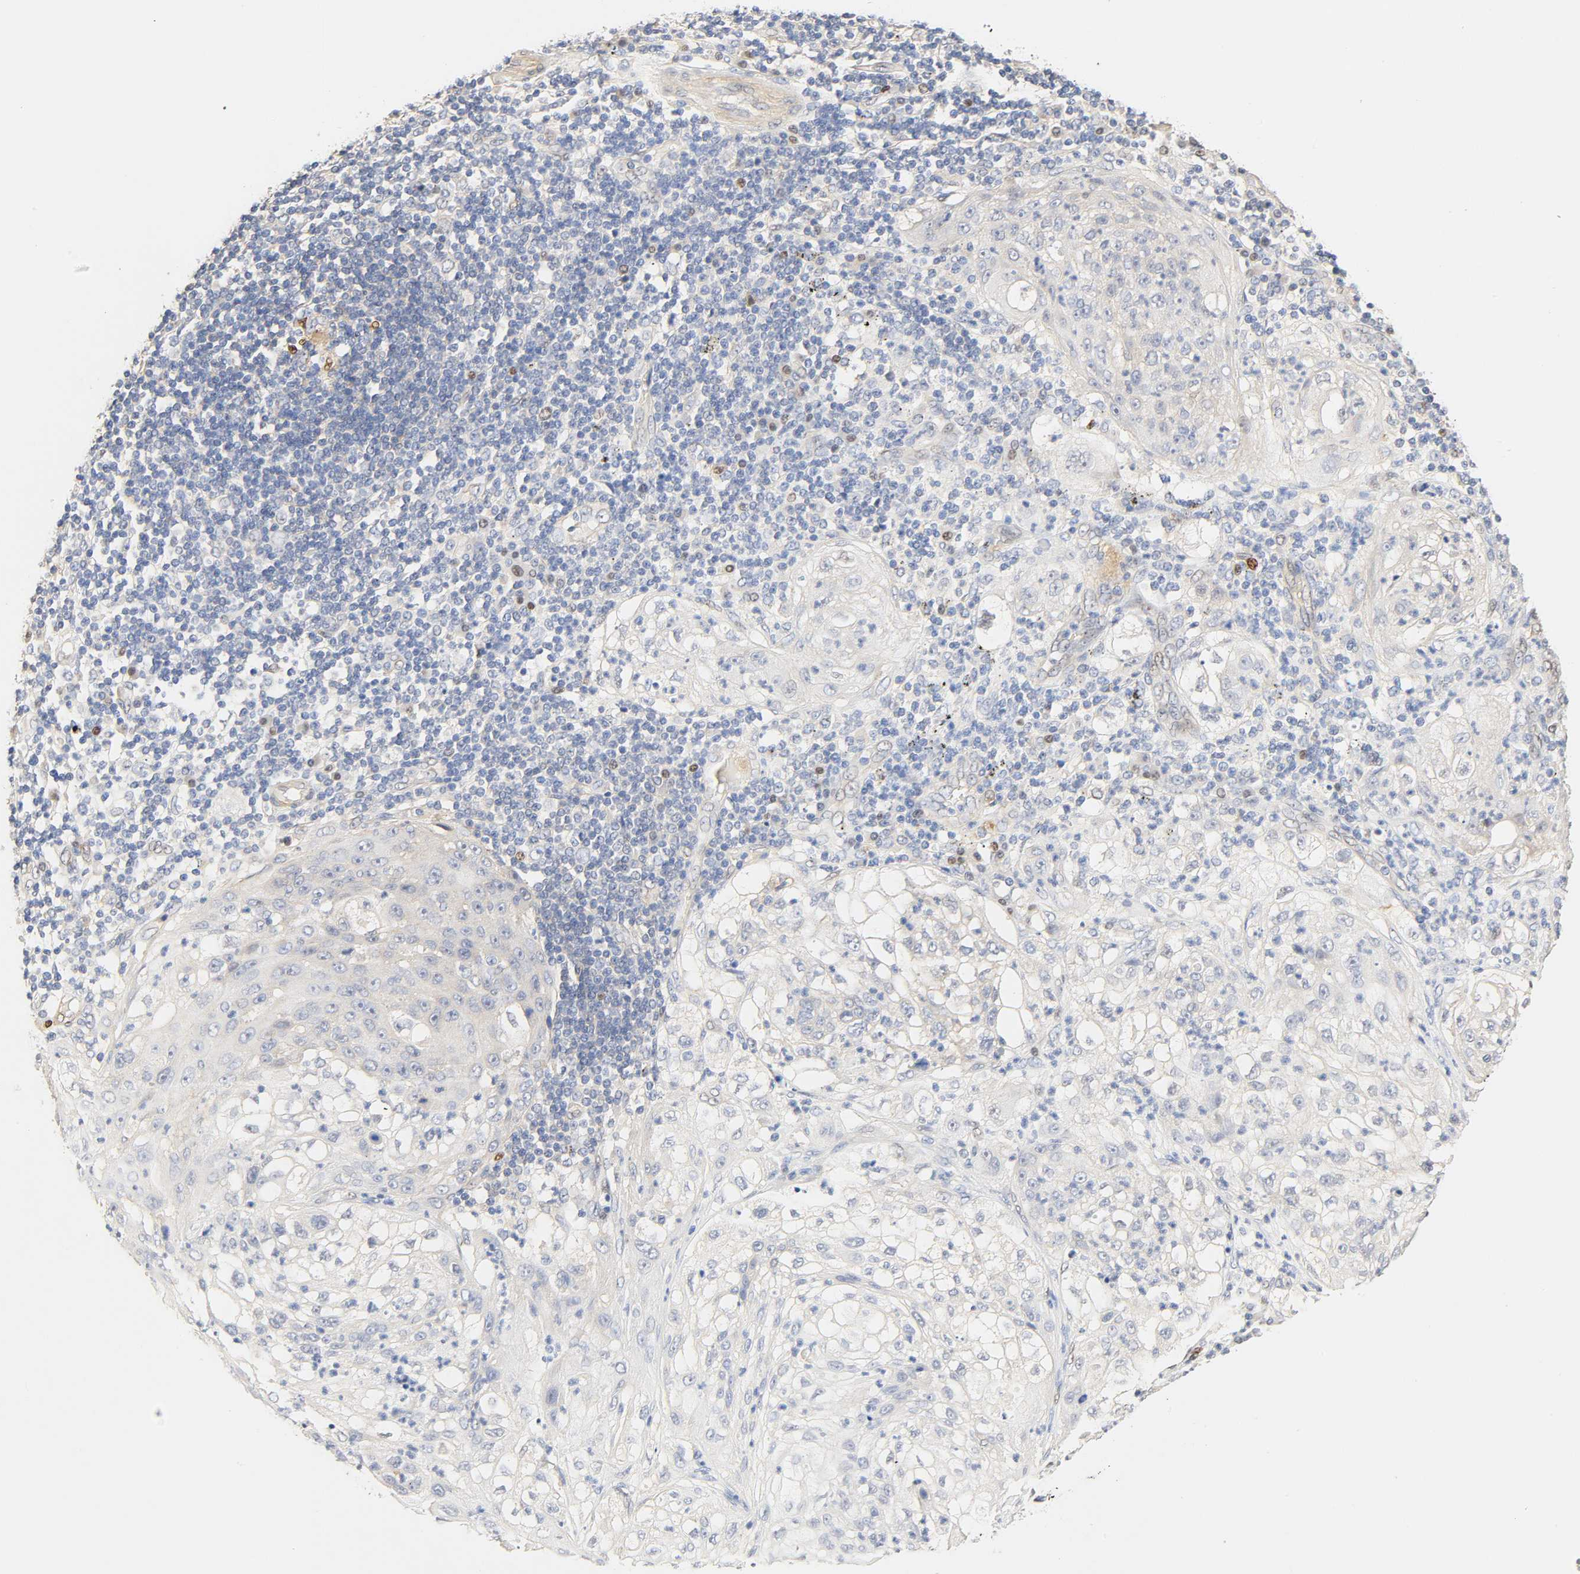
{"staining": {"intensity": "negative", "quantity": "none", "location": "none"}, "tissue": "lung cancer", "cell_type": "Tumor cells", "image_type": "cancer", "snomed": [{"axis": "morphology", "description": "Inflammation, NOS"}, {"axis": "morphology", "description": "Squamous cell carcinoma, NOS"}, {"axis": "topography", "description": "Lymph node"}, {"axis": "topography", "description": "Soft tissue"}, {"axis": "topography", "description": "Lung"}], "caption": "Micrograph shows no protein expression in tumor cells of lung cancer tissue.", "gene": "BORCS8-MEF2B", "patient": {"sex": "male", "age": 66}}